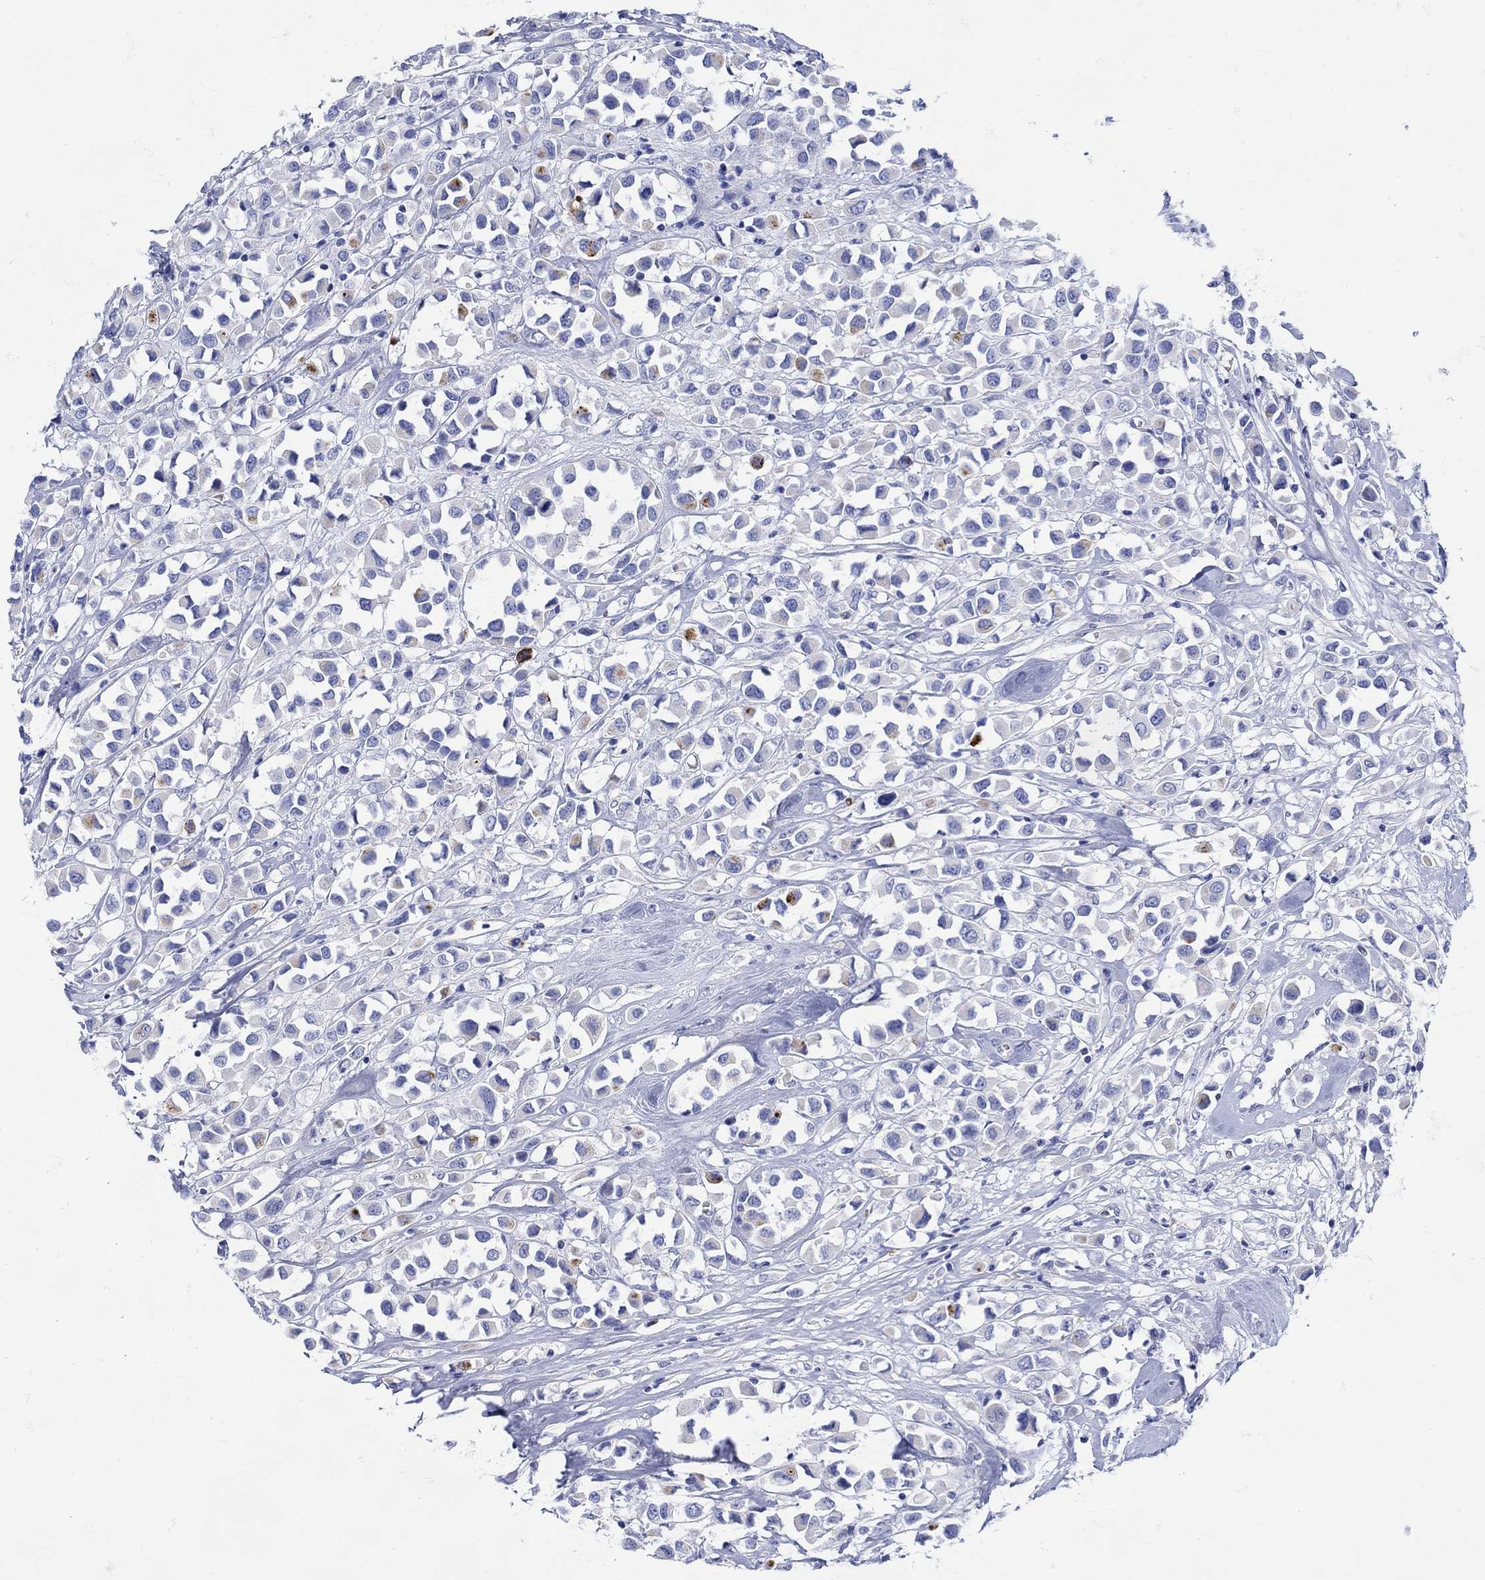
{"staining": {"intensity": "strong", "quantity": "<25%", "location": "cytoplasmic/membranous"}, "tissue": "breast cancer", "cell_type": "Tumor cells", "image_type": "cancer", "snomed": [{"axis": "morphology", "description": "Duct carcinoma"}, {"axis": "topography", "description": "Breast"}], "caption": "Tumor cells demonstrate medium levels of strong cytoplasmic/membranous staining in approximately <25% of cells in human breast cancer (intraductal carcinoma).", "gene": "ANKMY1", "patient": {"sex": "female", "age": 61}}